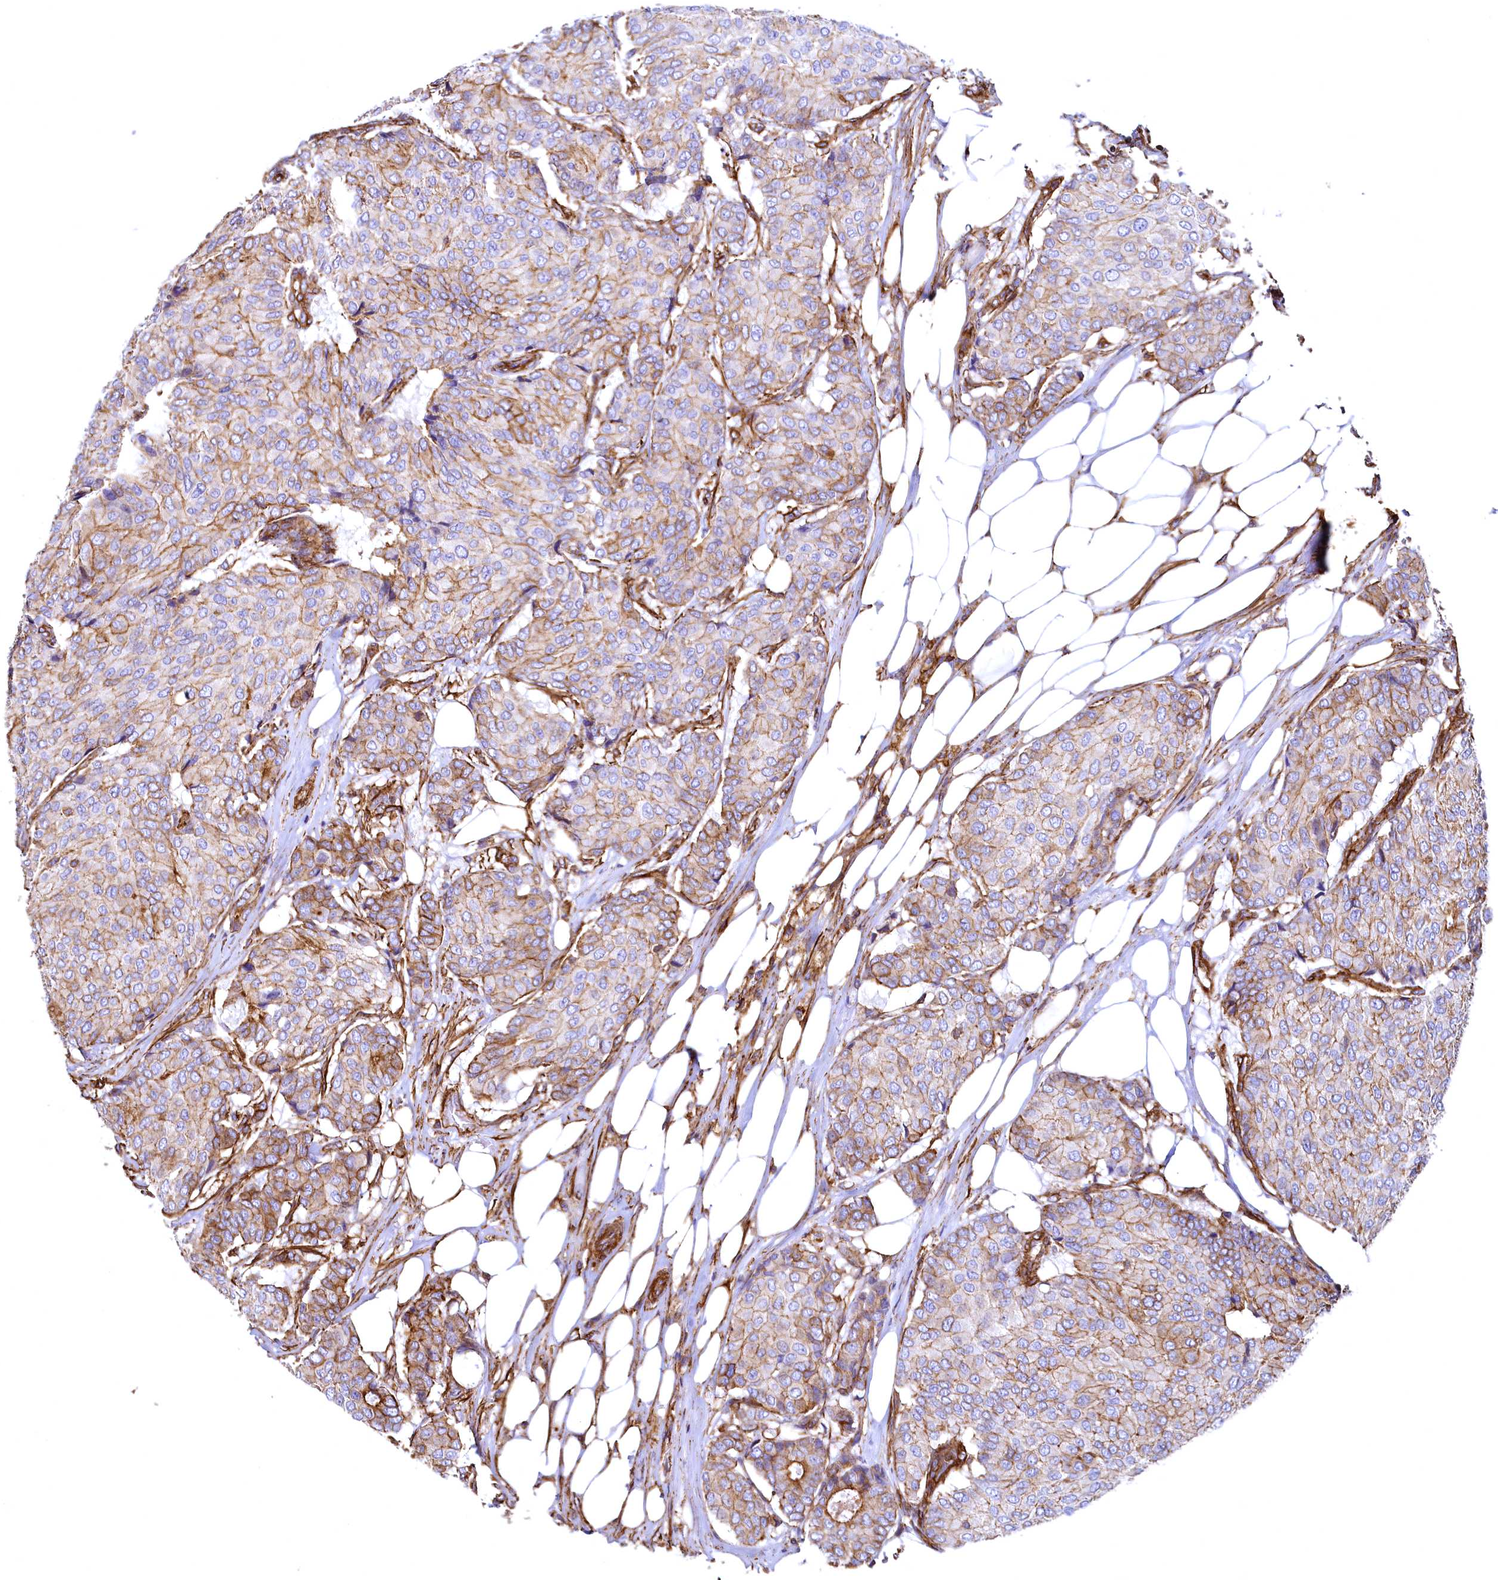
{"staining": {"intensity": "strong", "quantity": "25%-75%", "location": "cytoplasmic/membranous"}, "tissue": "breast cancer", "cell_type": "Tumor cells", "image_type": "cancer", "snomed": [{"axis": "morphology", "description": "Duct carcinoma"}, {"axis": "topography", "description": "Breast"}], "caption": "This image reveals immunohistochemistry (IHC) staining of breast cancer (infiltrating ductal carcinoma), with high strong cytoplasmic/membranous positivity in about 25%-75% of tumor cells.", "gene": "THBS1", "patient": {"sex": "female", "age": 75}}